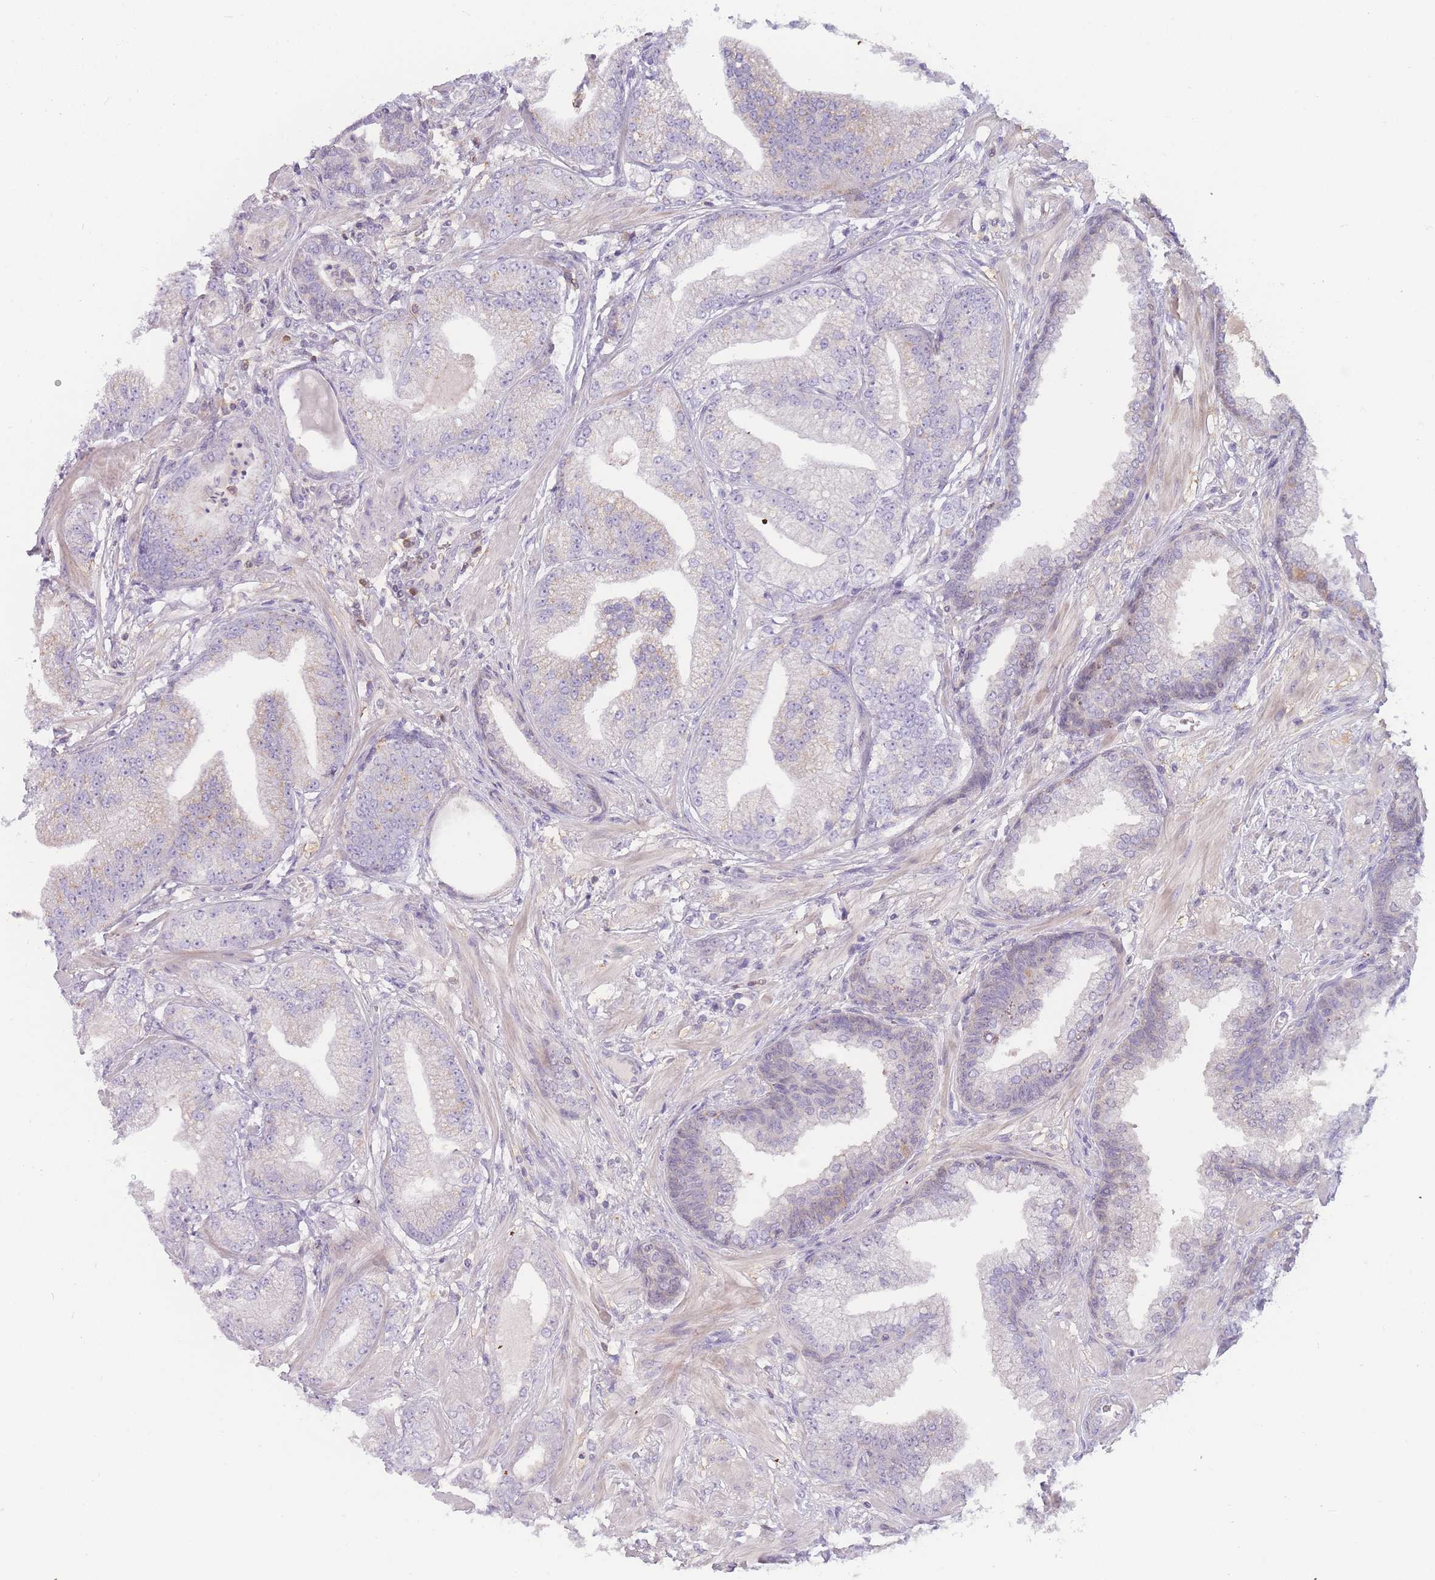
{"staining": {"intensity": "negative", "quantity": "none", "location": "none"}, "tissue": "prostate cancer", "cell_type": "Tumor cells", "image_type": "cancer", "snomed": [{"axis": "morphology", "description": "Adenocarcinoma, Low grade"}, {"axis": "topography", "description": "Prostate"}], "caption": "A photomicrograph of human low-grade adenocarcinoma (prostate) is negative for staining in tumor cells.", "gene": "SPHKAP", "patient": {"sex": "male", "age": 55}}